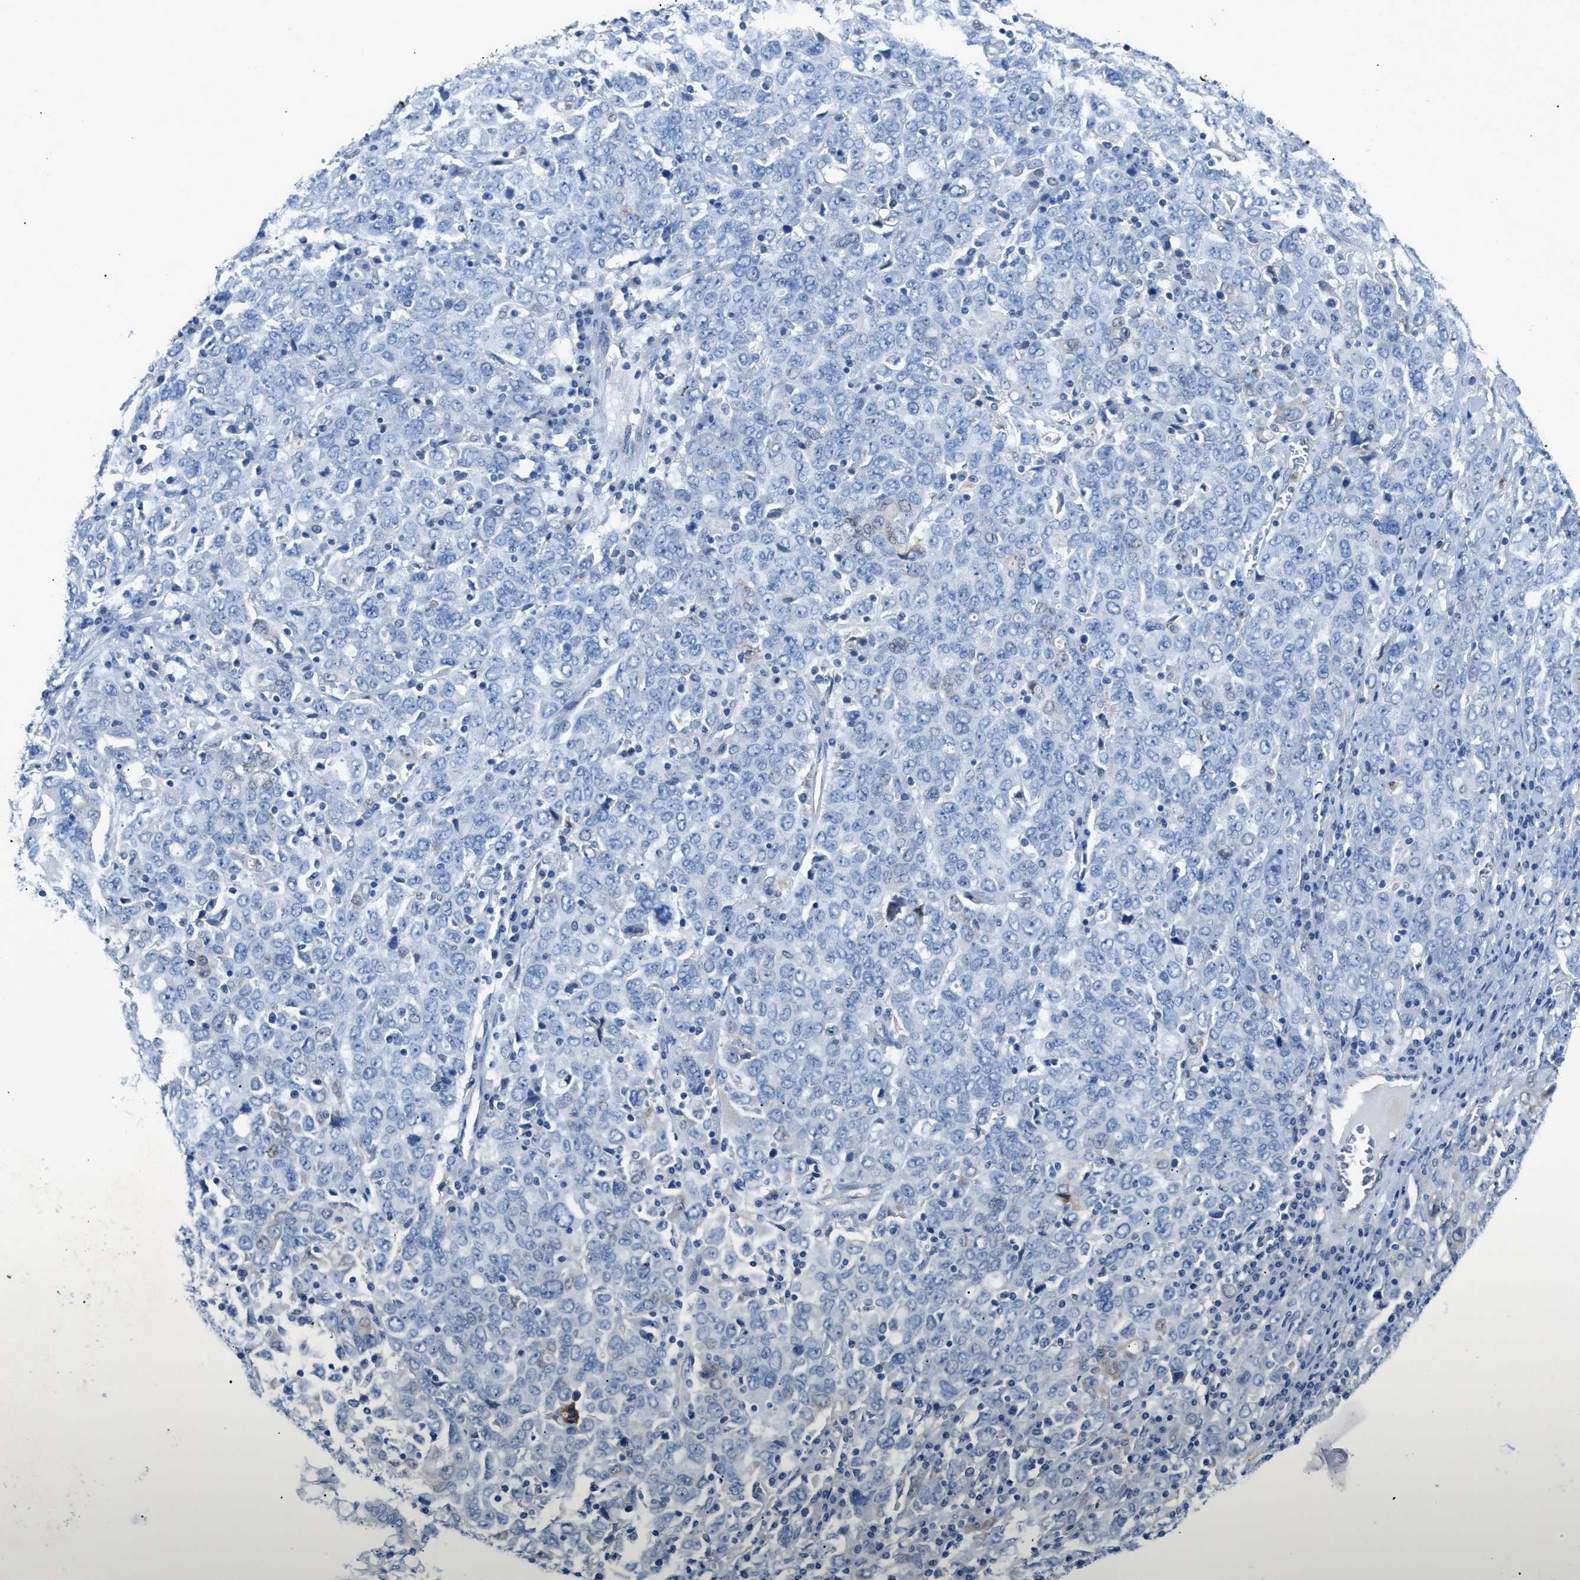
{"staining": {"intensity": "negative", "quantity": "none", "location": "none"}, "tissue": "ovarian cancer", "cell_type": "Tumor cells", "image_type": "cancer", "snomed": [{"axis": "morphology", "description": "Carcinoma, endometroid"}, {"axis": "topography", "description": "Ovary"}], "caption": "Immunohistochemistry histopathology image of neoplastic tissue: human ovarian cancer (endometroid carcinoma) stained with DAB (3,3'-diaminobenzidine) demonstrates no significant protein expression in tumor cells. (DAB IHC visualized using brightfield microscopy, high magnification).", "gene": "ITPR1", "patient": {"sex": "female", "age": 62}}